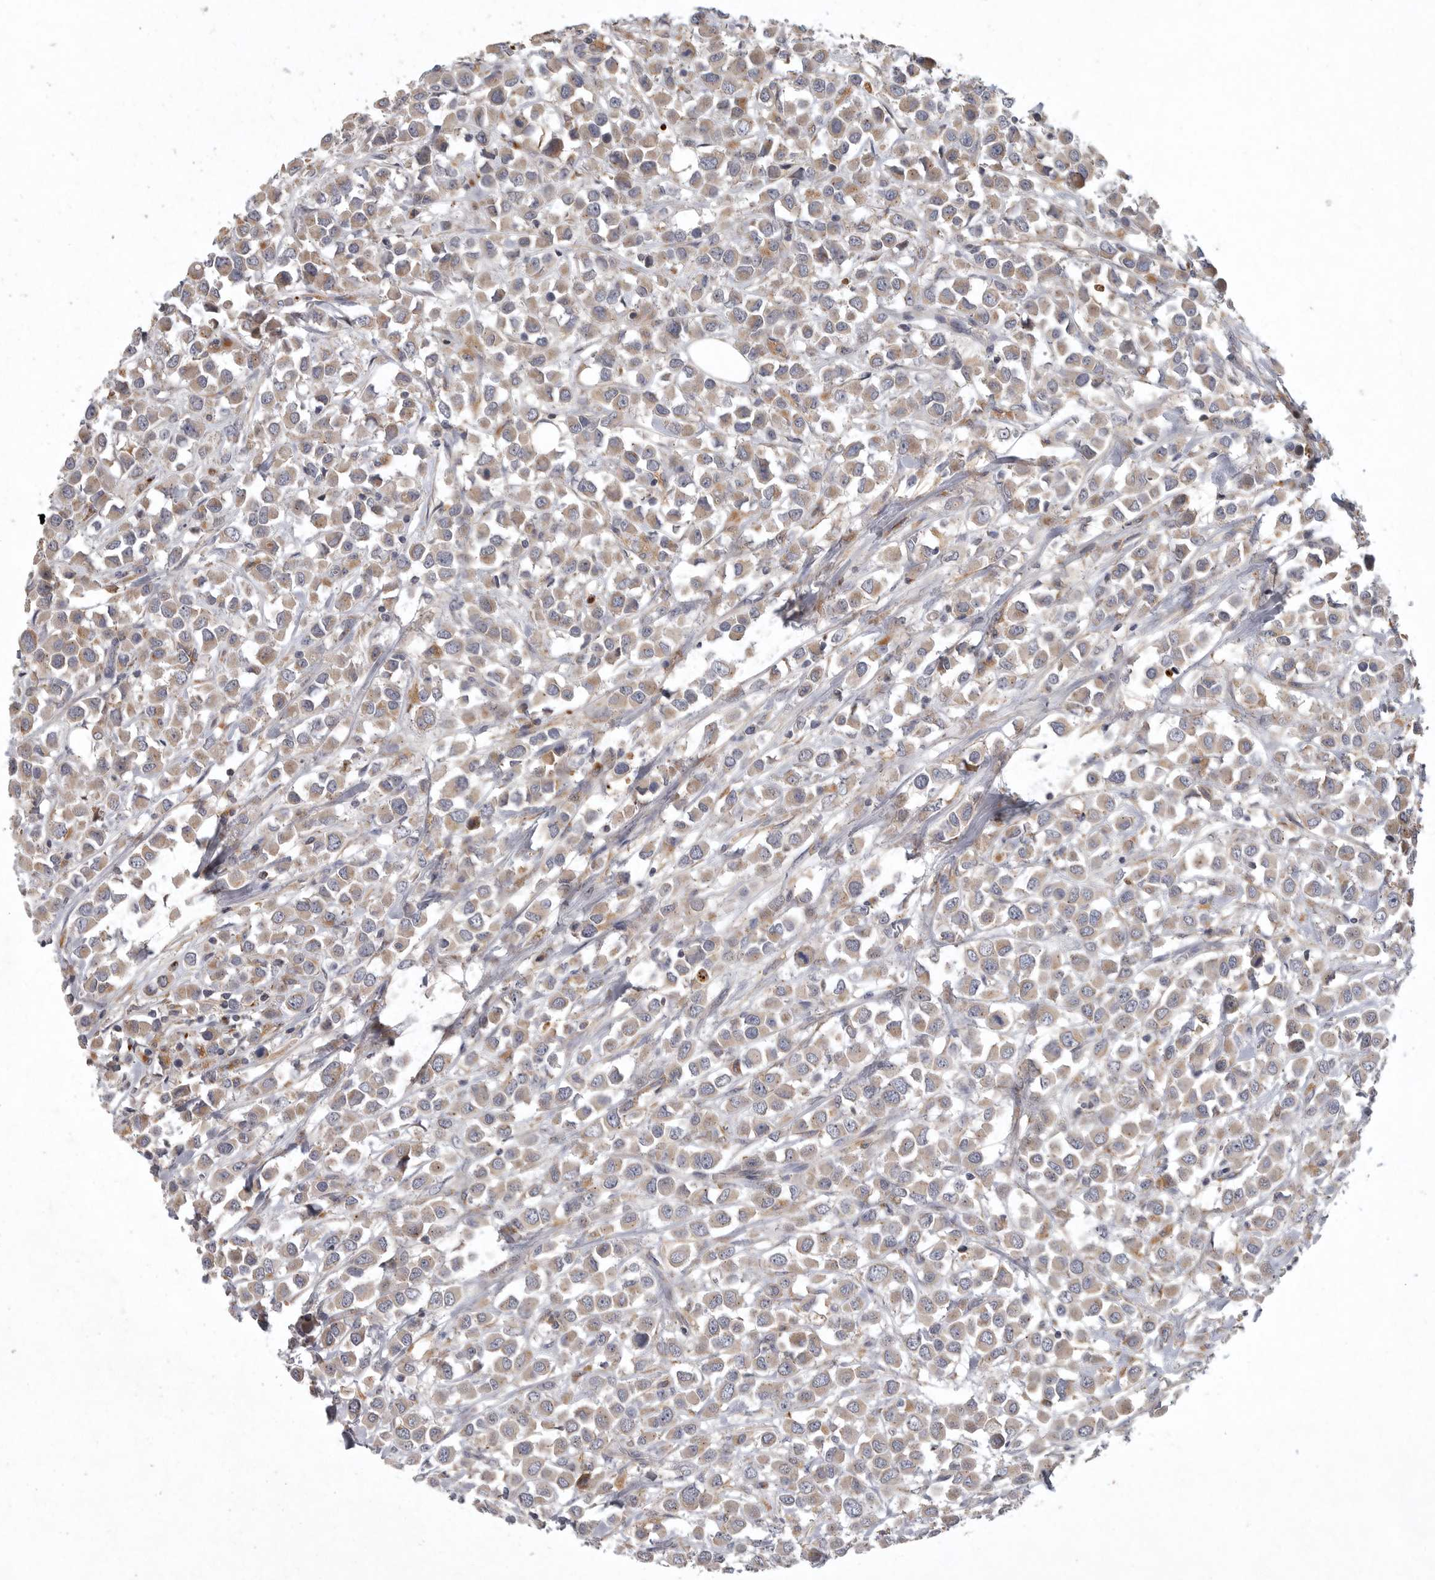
{"staining": {"intensity": "weak", "quantity": "25%-75%", "location": "cytoplasmic/membranous"}, "tissue": "breast cancer", "cell_type": "Tumor cells", "image_type": "cancer", "snomed": [{"axis": "morphology", "description": "Duct carcinoma"}, {"axis": "topography", "description": "Breast"}], "caption": "Immunohistochemical staining of human breast cancer shows weak cytoplasmic/membranous protein expression in about 25%-75% of tumor cells. (DAB IHC with brightfield microscopy, high magnification).", "gene": "LAMTOR3", "patient": {"sex": "female", "age": 61}}